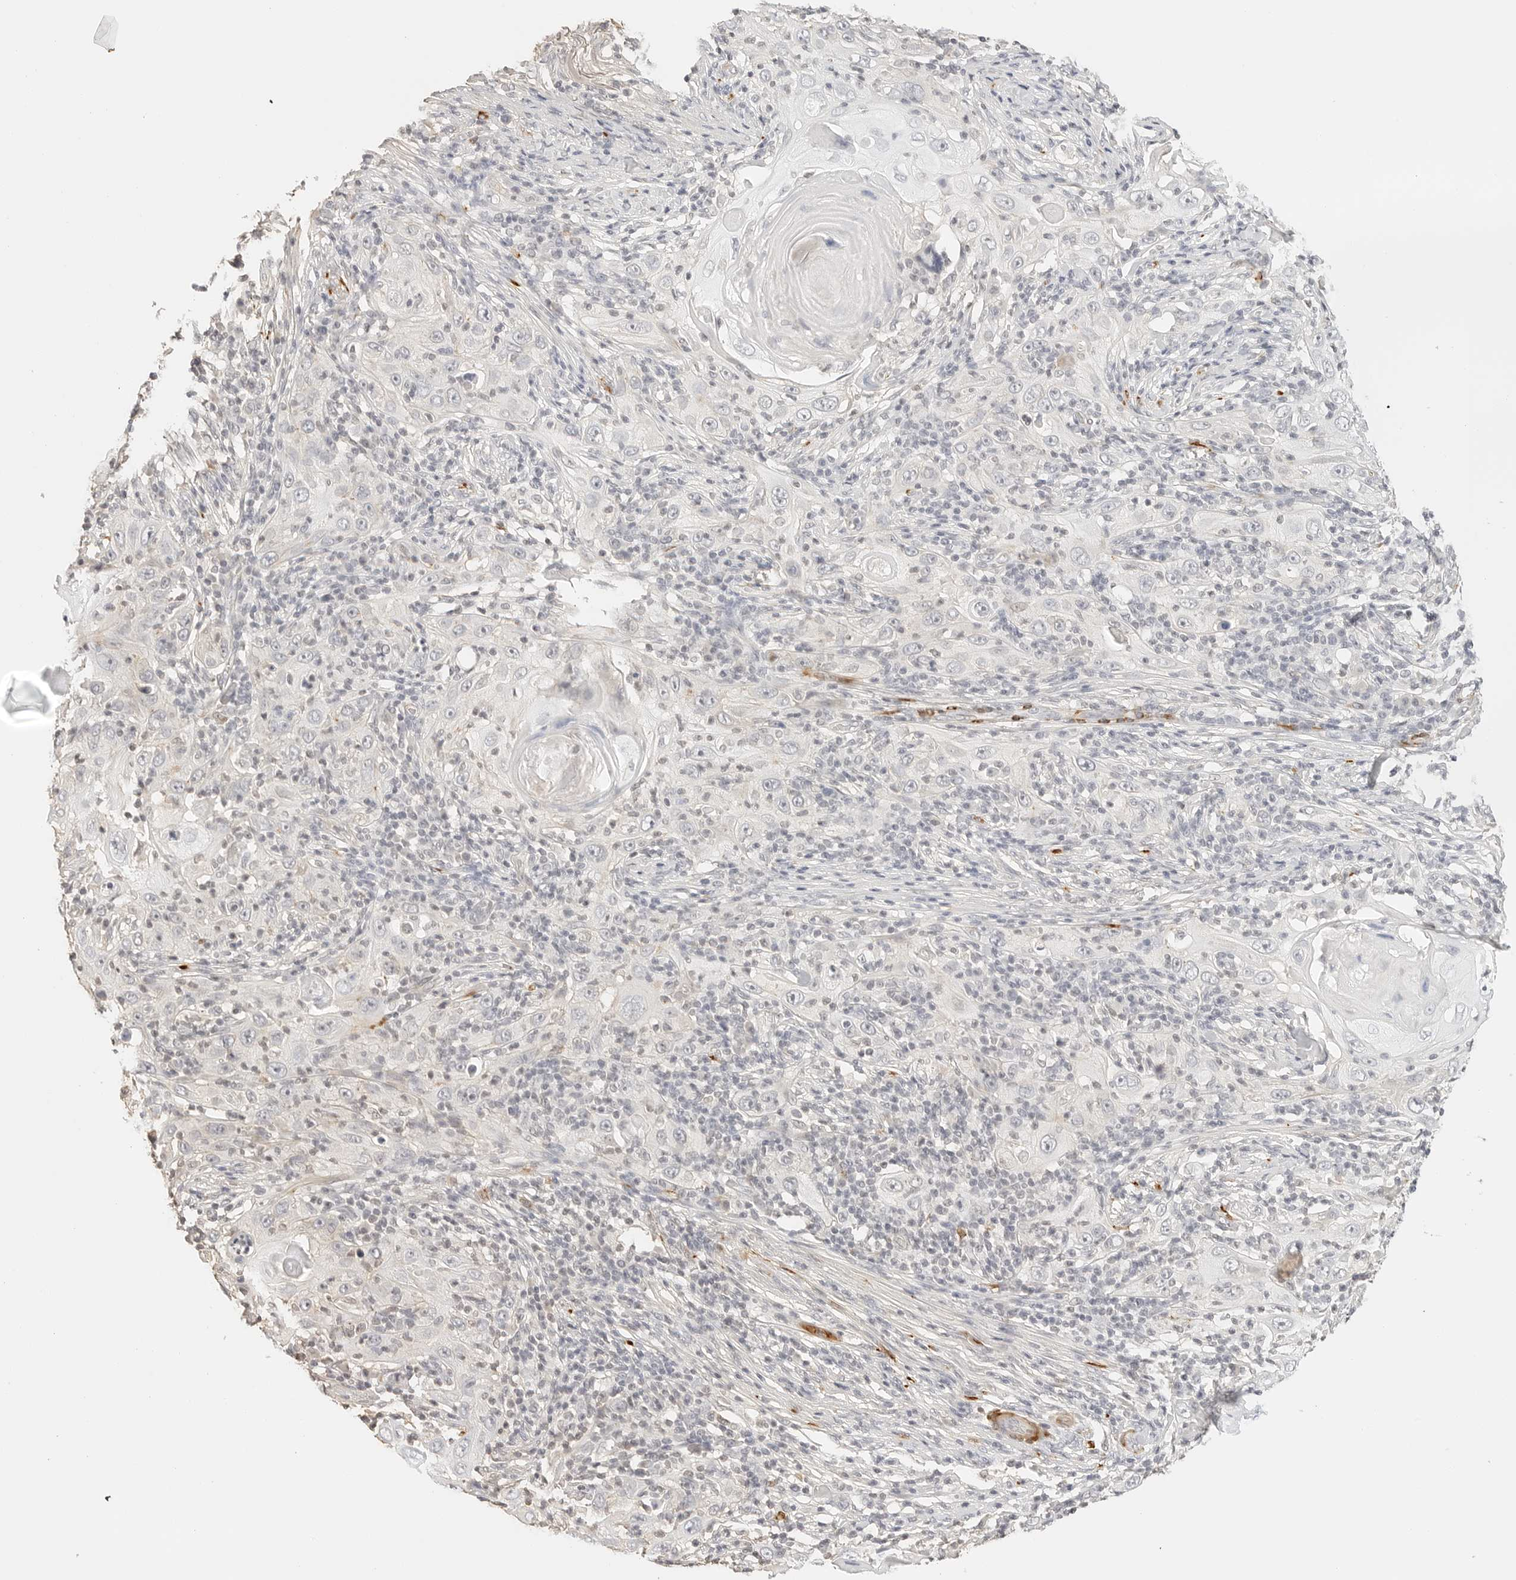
{"staining": {"intensity": "negative", "quantity": "none", "location": "none"}, "tissue": "skin cancer", "cell_type": "Tumor cells", "image_type": "cancer", "snomed": [{"axis": "morphology", "description": "Squamous cell carcinoma, NOS"}, {"axis": "topography", "description": "Skin"}], "caption": "This histopathology image is of skin squamous cell carcinoma stained with immunohistochemistry (IHC) to label a protein in brown with the nuclei are counter-stained blue. There is no staining in tumor cells.", "gene": "PCDH19", "patient": {"sex": "female", "age": 88}}